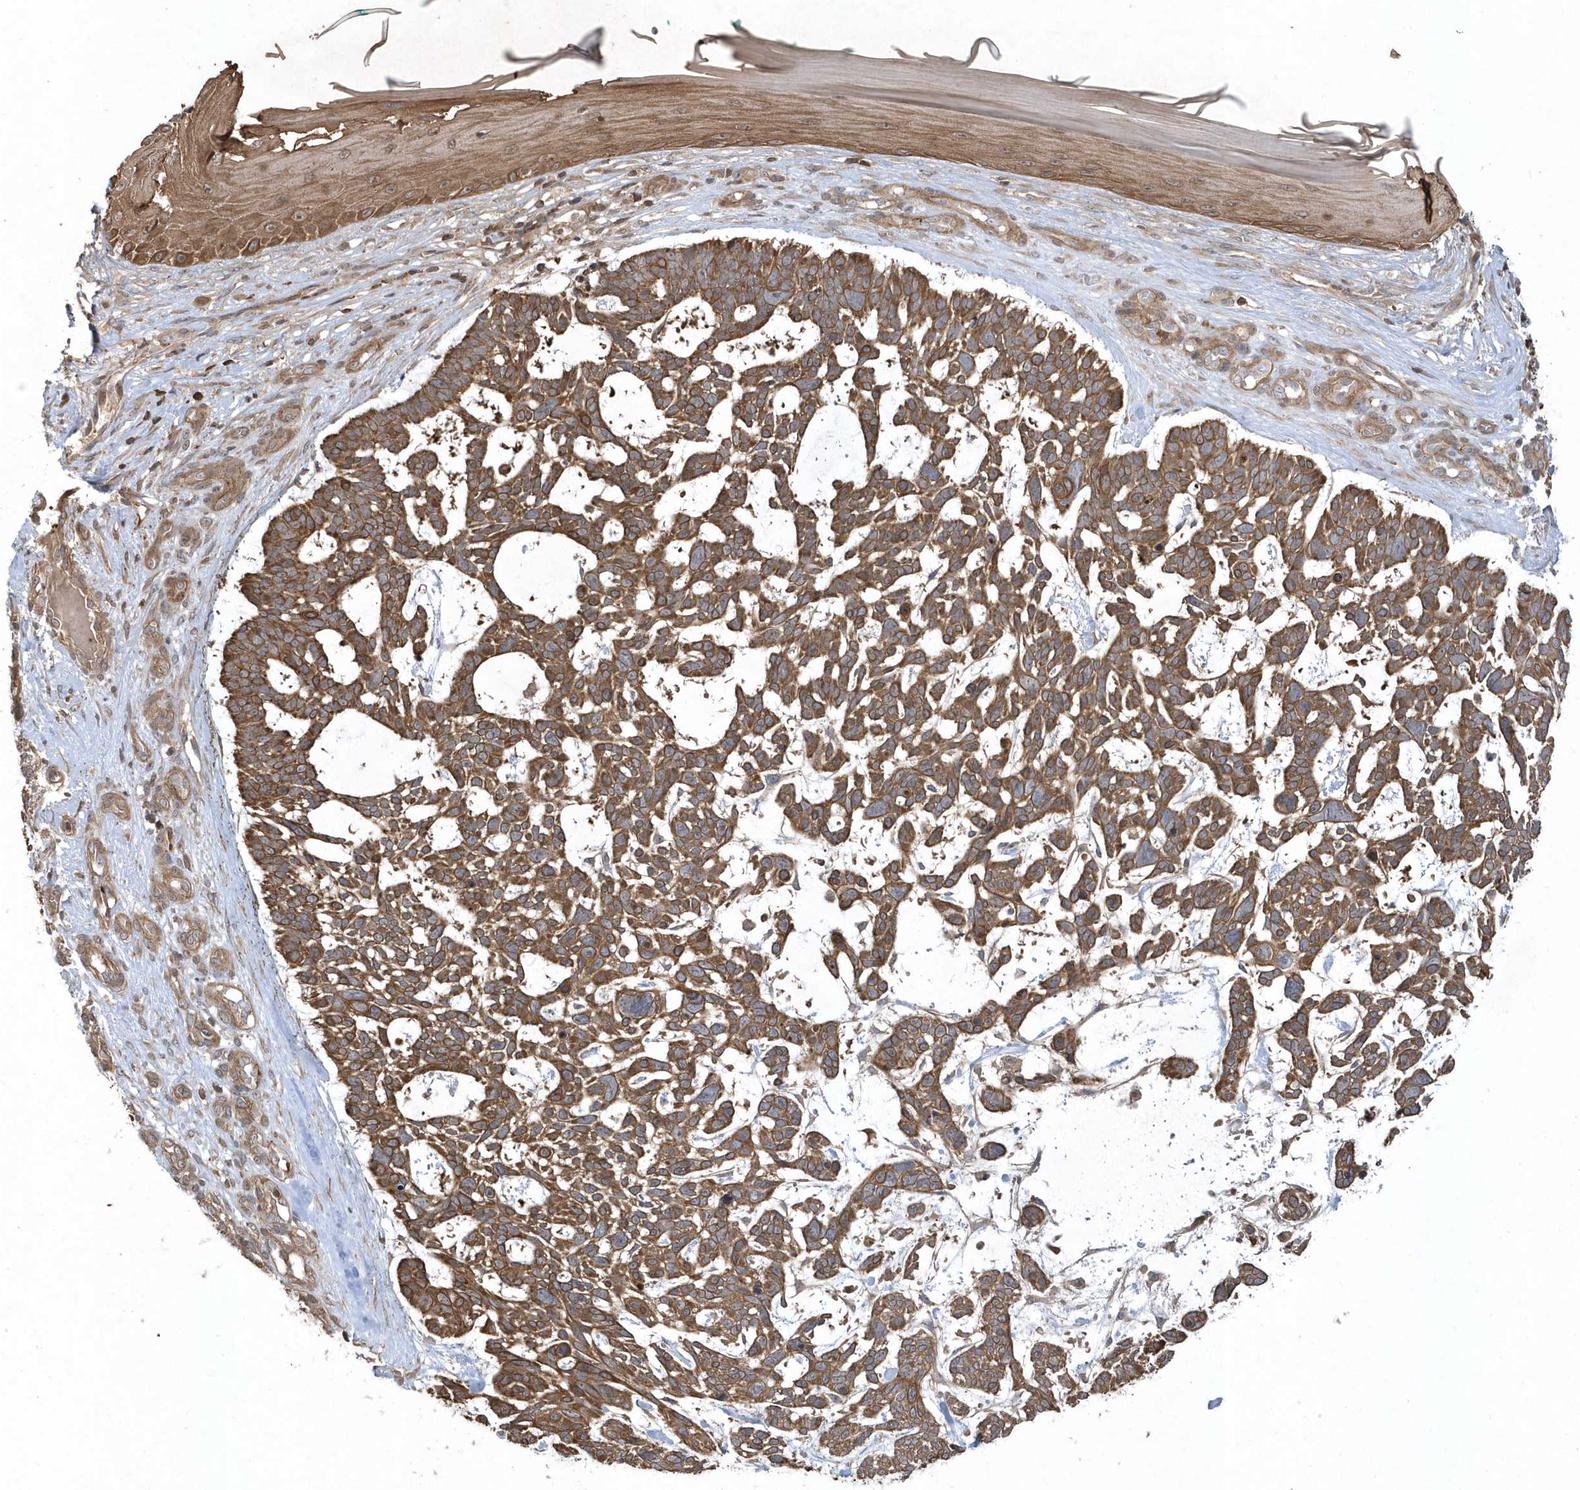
{"staining": {"intensity": "moderate", "quantity": ">75%", "location": "cytoplasmic/membranous"}, "tissue": "skin cancer", "cell_type": "Tumor cells", "image_type": "cancer", "snomed": [{"axis": "morphology", "description": "Basal cell carcinoma"}, {"axis": "topography", "description": "Skin"}], "caption": "Human skin cancer (basal cell carcinoma) stained with a protein marker exhibits moderate staining in tumor cells.", "gene": "ACYP1", "patient": {"sex": "male", "age": 88}}